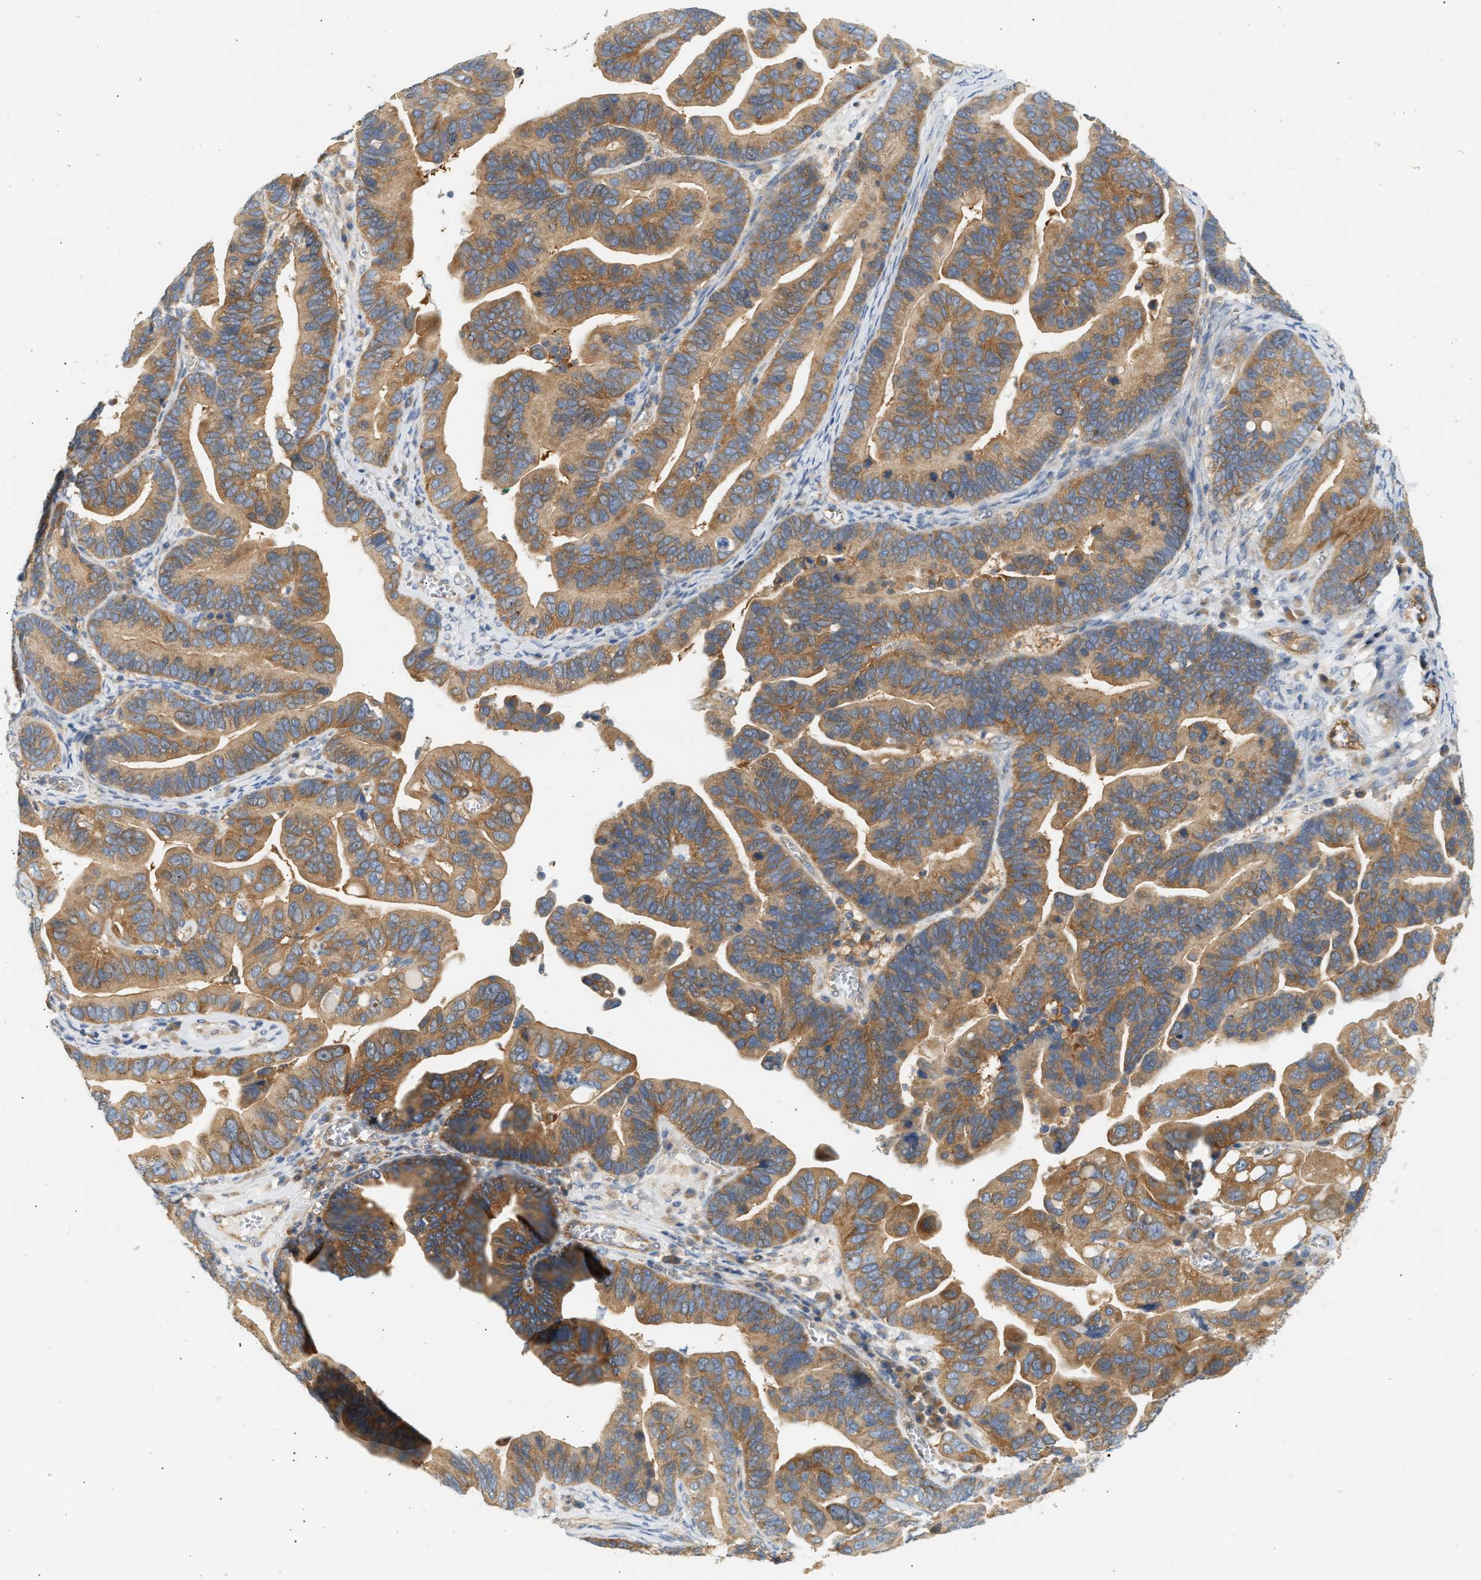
{"staining": {"intensity": "moderate", "quantity": ">75%", "location": "cytoplasmic/membranous"}, "tissue": "ovarian cancer", "cell_type": "Tumor cells", "image_type": "cancer", "snomed": [{"axis": "morphology", "description": "Cystadenocarcinoma, serous, NOS"}, {"axis": "topography", "description": "Ovary"}], "caption": "About >75% of tumor cells in ovarian cancer (serous cystadenocarcinoma) demonstrate moderate cytoplasmic/membranous protein staining as visualized by brown immunohistochemical staining.", "gene": "PAFAH1B1", "patient": {"sex": "female", "age": 56}}